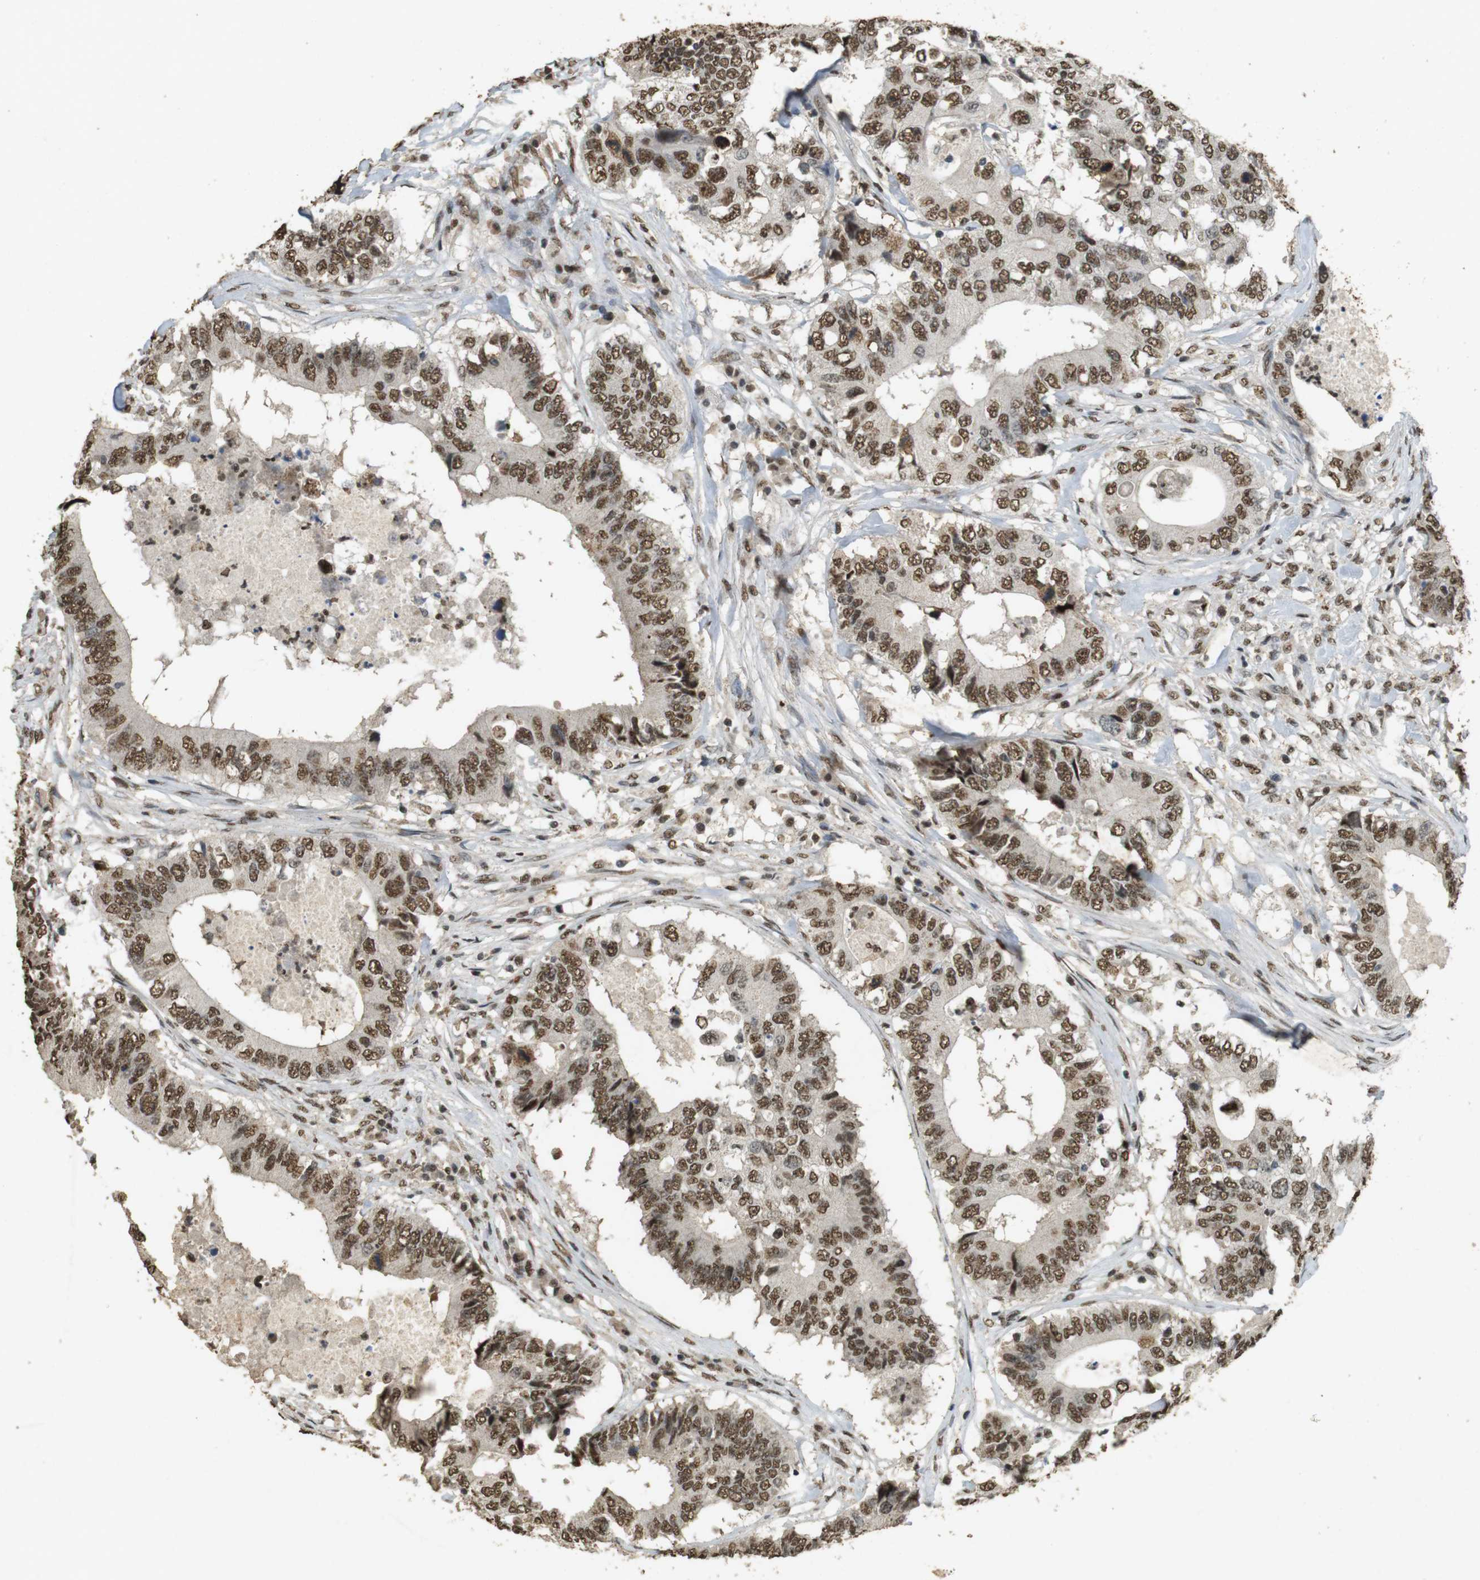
{"staining": {"intensity": "moderate", "quantity": ">75%", "location": "nuclear"}, "tissue": "colorectal cancer", "cell_type": "Tumor cells", "image_type": "cancer", "snomed": [{"axis": "morphology", "description": "Adenocarcinoma, NOS"}, {"axis": "topography", "description": "Colon"}], "caption": "An image of human colorectal cancer stained for a protein reveals moderate nuclear brown staining in tumor cells.", "gene": "GATA4", "patient": {"sex": "male", "age": 71}}